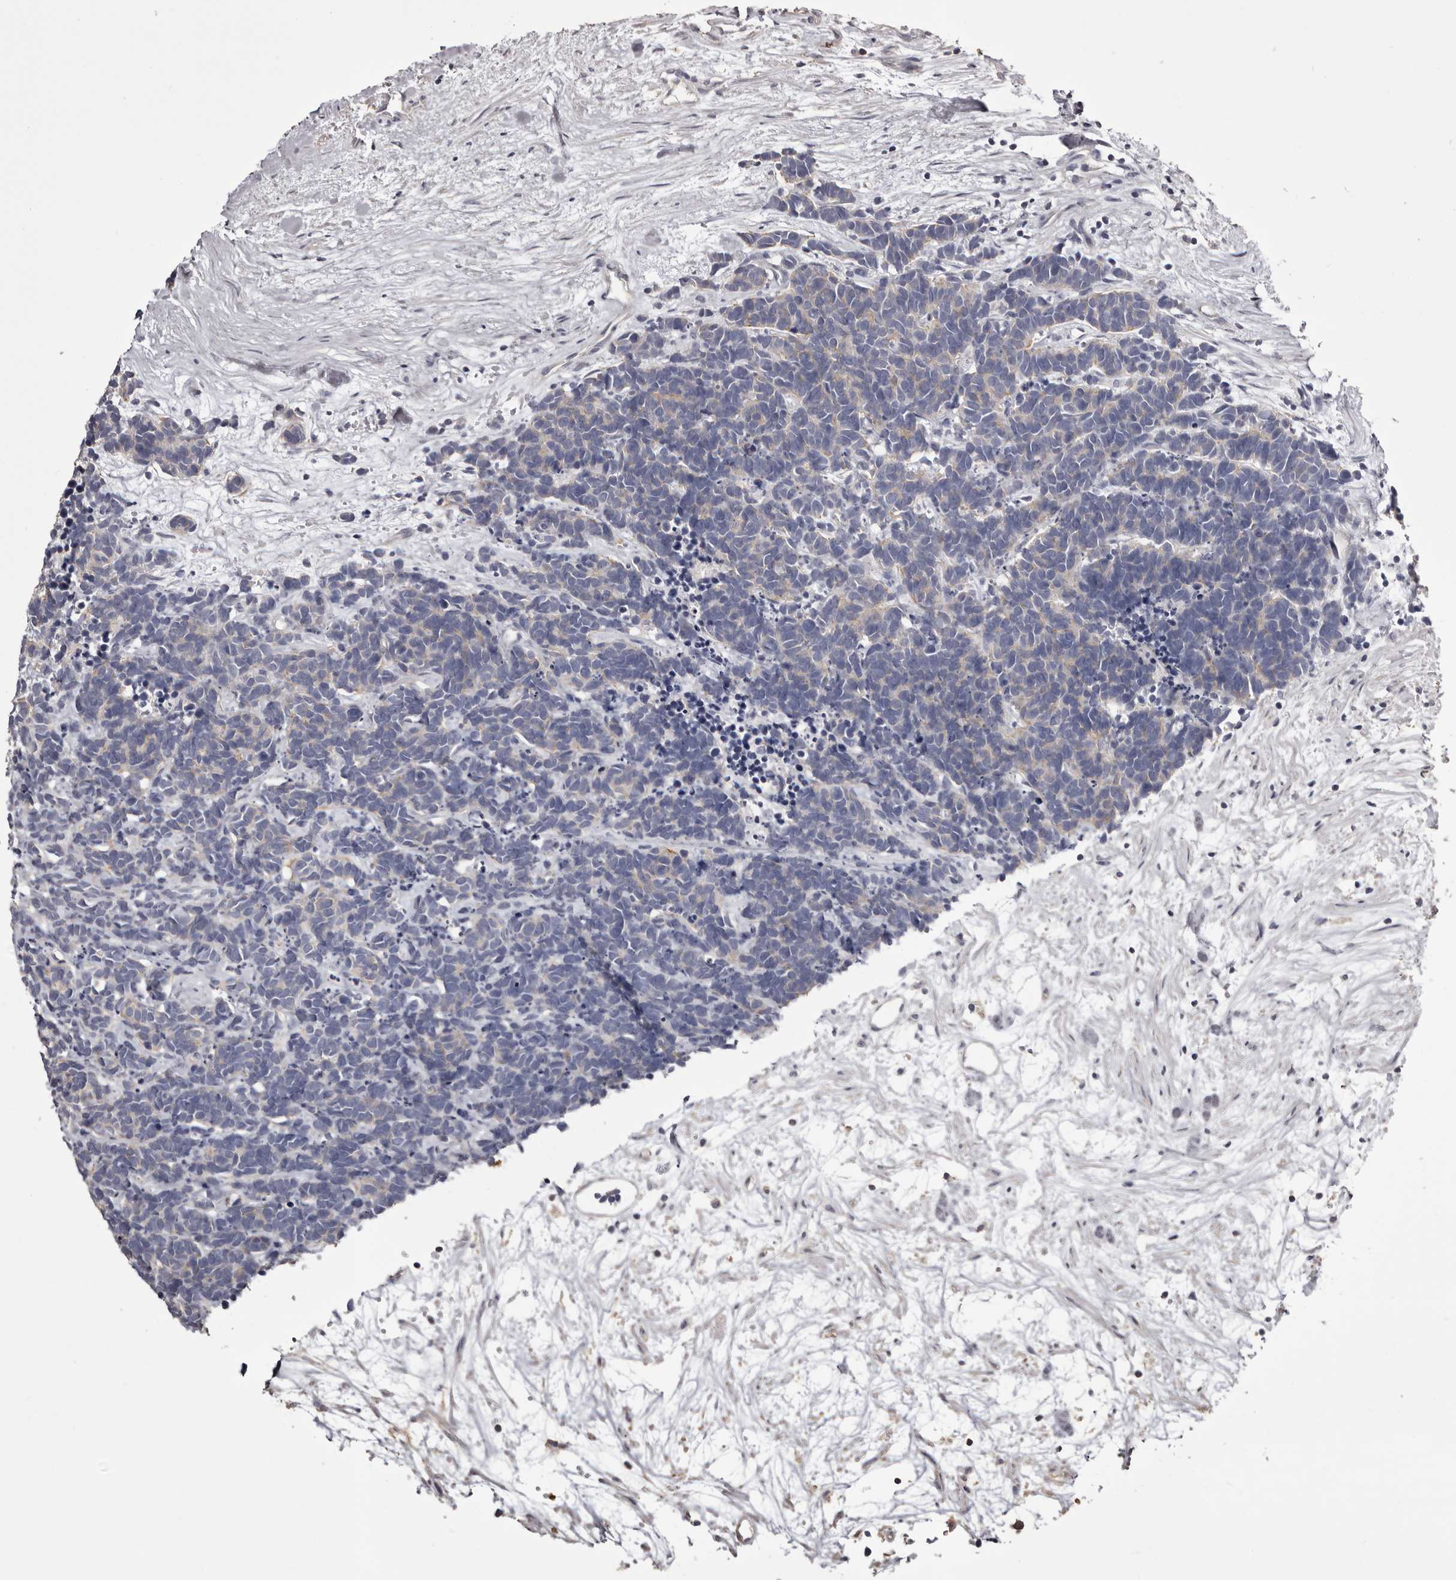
{"staining": {"intensity": "negative", "quantity": "none", "location": "none"}, "tissue": "carcinoid", "cell_type": "Tumor cells", "image_type": "cancer", "snomed": [{"axis": "morphology", "description": "Carcinoma, NOS"}, {"axis": "morphology", "description": "Carcinoid, malignant, NOS"}, {"axis": "topography", "description": "Urinary bladder"}], "caption": "Immunohistochemical staining of human carcinoma displays no significant expression in tumor cells.", "gene": "LAD1", "patient": {"sex": "male", "age": 57}}